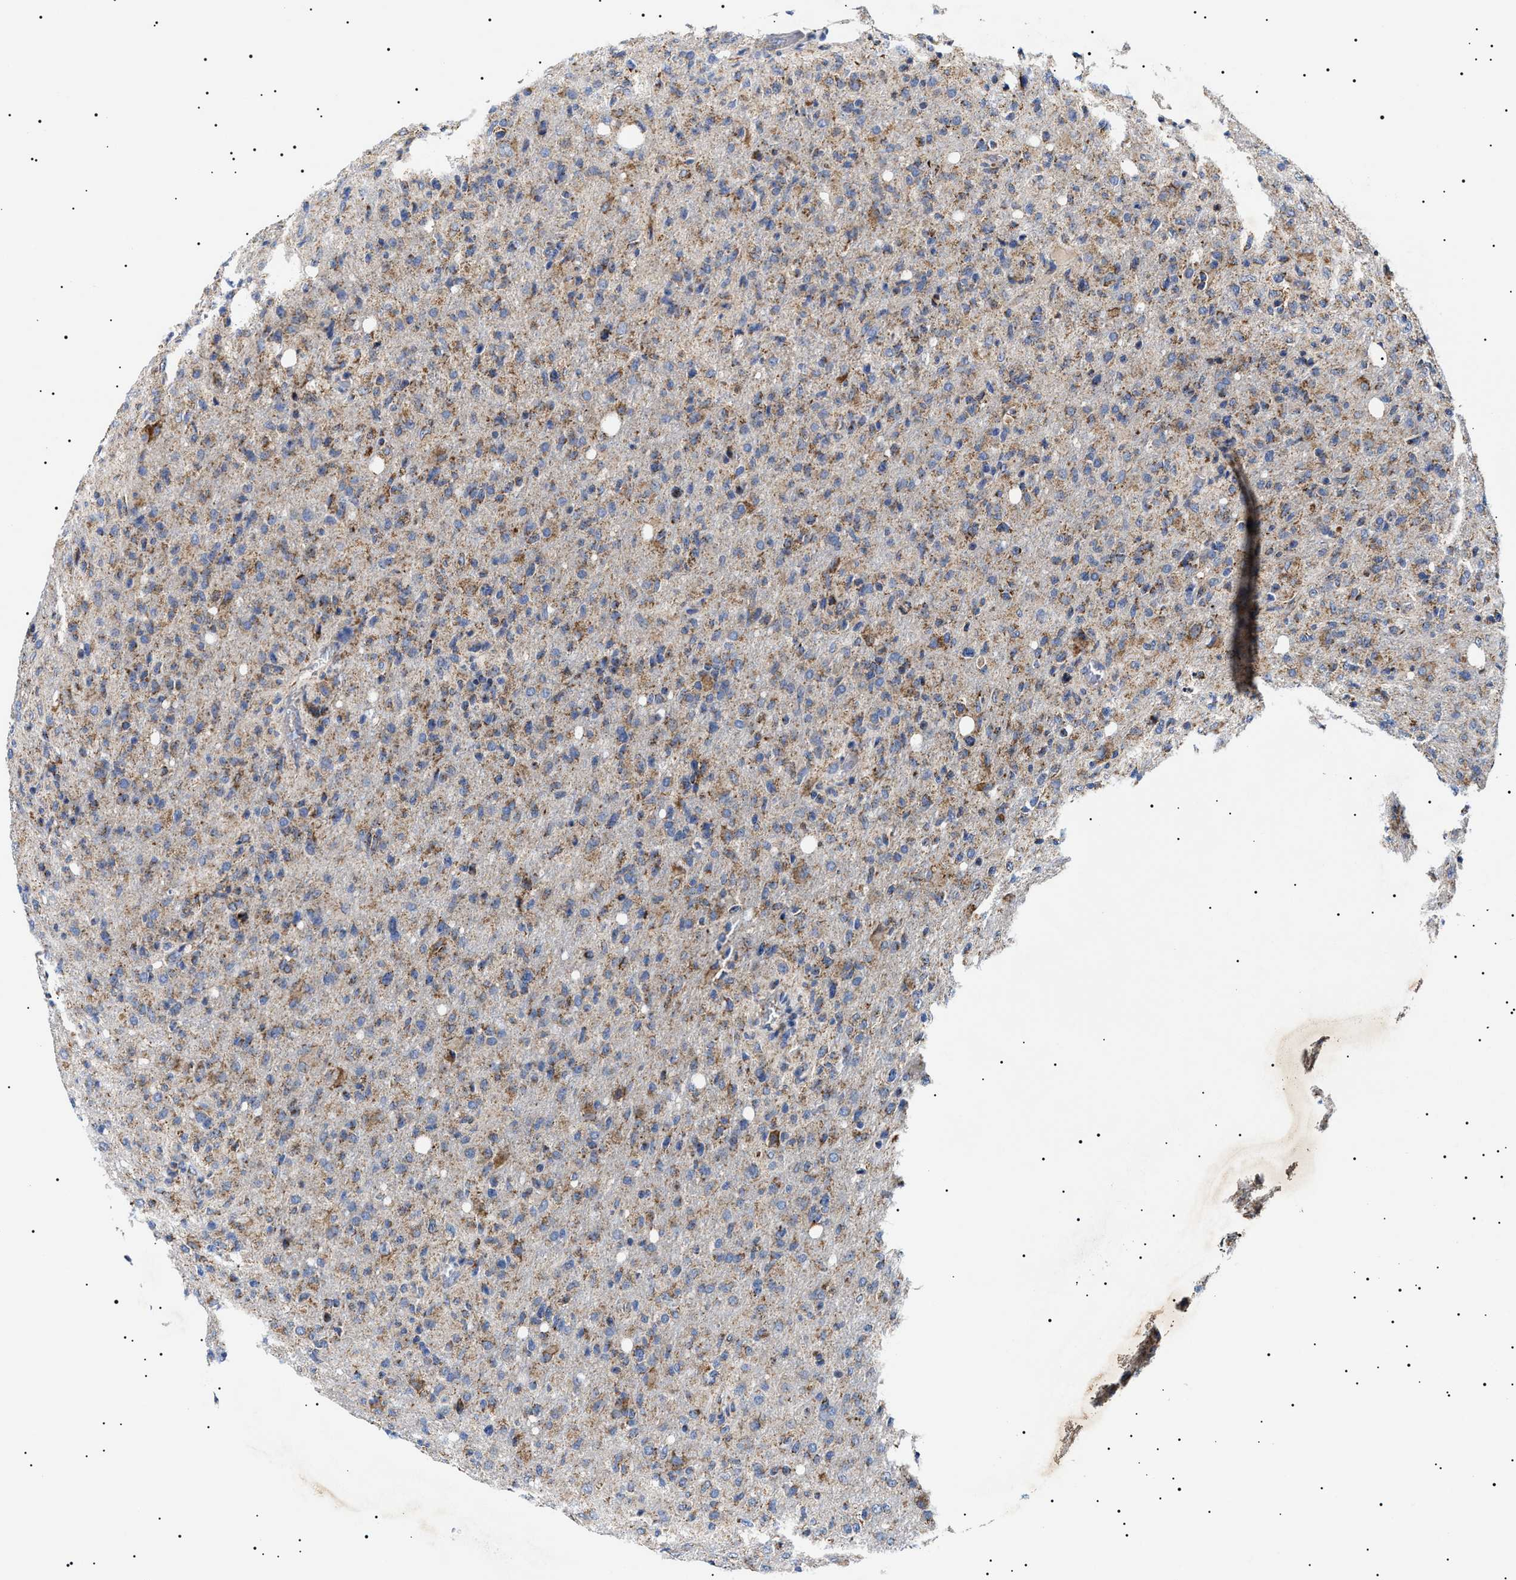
{"staining": {"intensity": "moderate", "quantity": "25%-75%", "location": "cytoplasmic/membranous"}, "tissue": "glioma", "cell_type": "Tumor cells", "image_type": "cancer", "snomed": [{"axis": "morphology", "description": "Glioma, malignant, High grade"}, {"axis": "topography", "description": "Brain"}], "caption": "Glioma stained with IHC displays moderate cytoplasmic/membranous expression in about 25%-75% of tumor cells. (Stains: DAB (3,3'-diaminobenzidine) in brown, nuclei in blue, Microscopy: brightfield microscopy at high magnification).", "gene": "CHRDL2", "patient": {"sex": "female", "age": 57}}